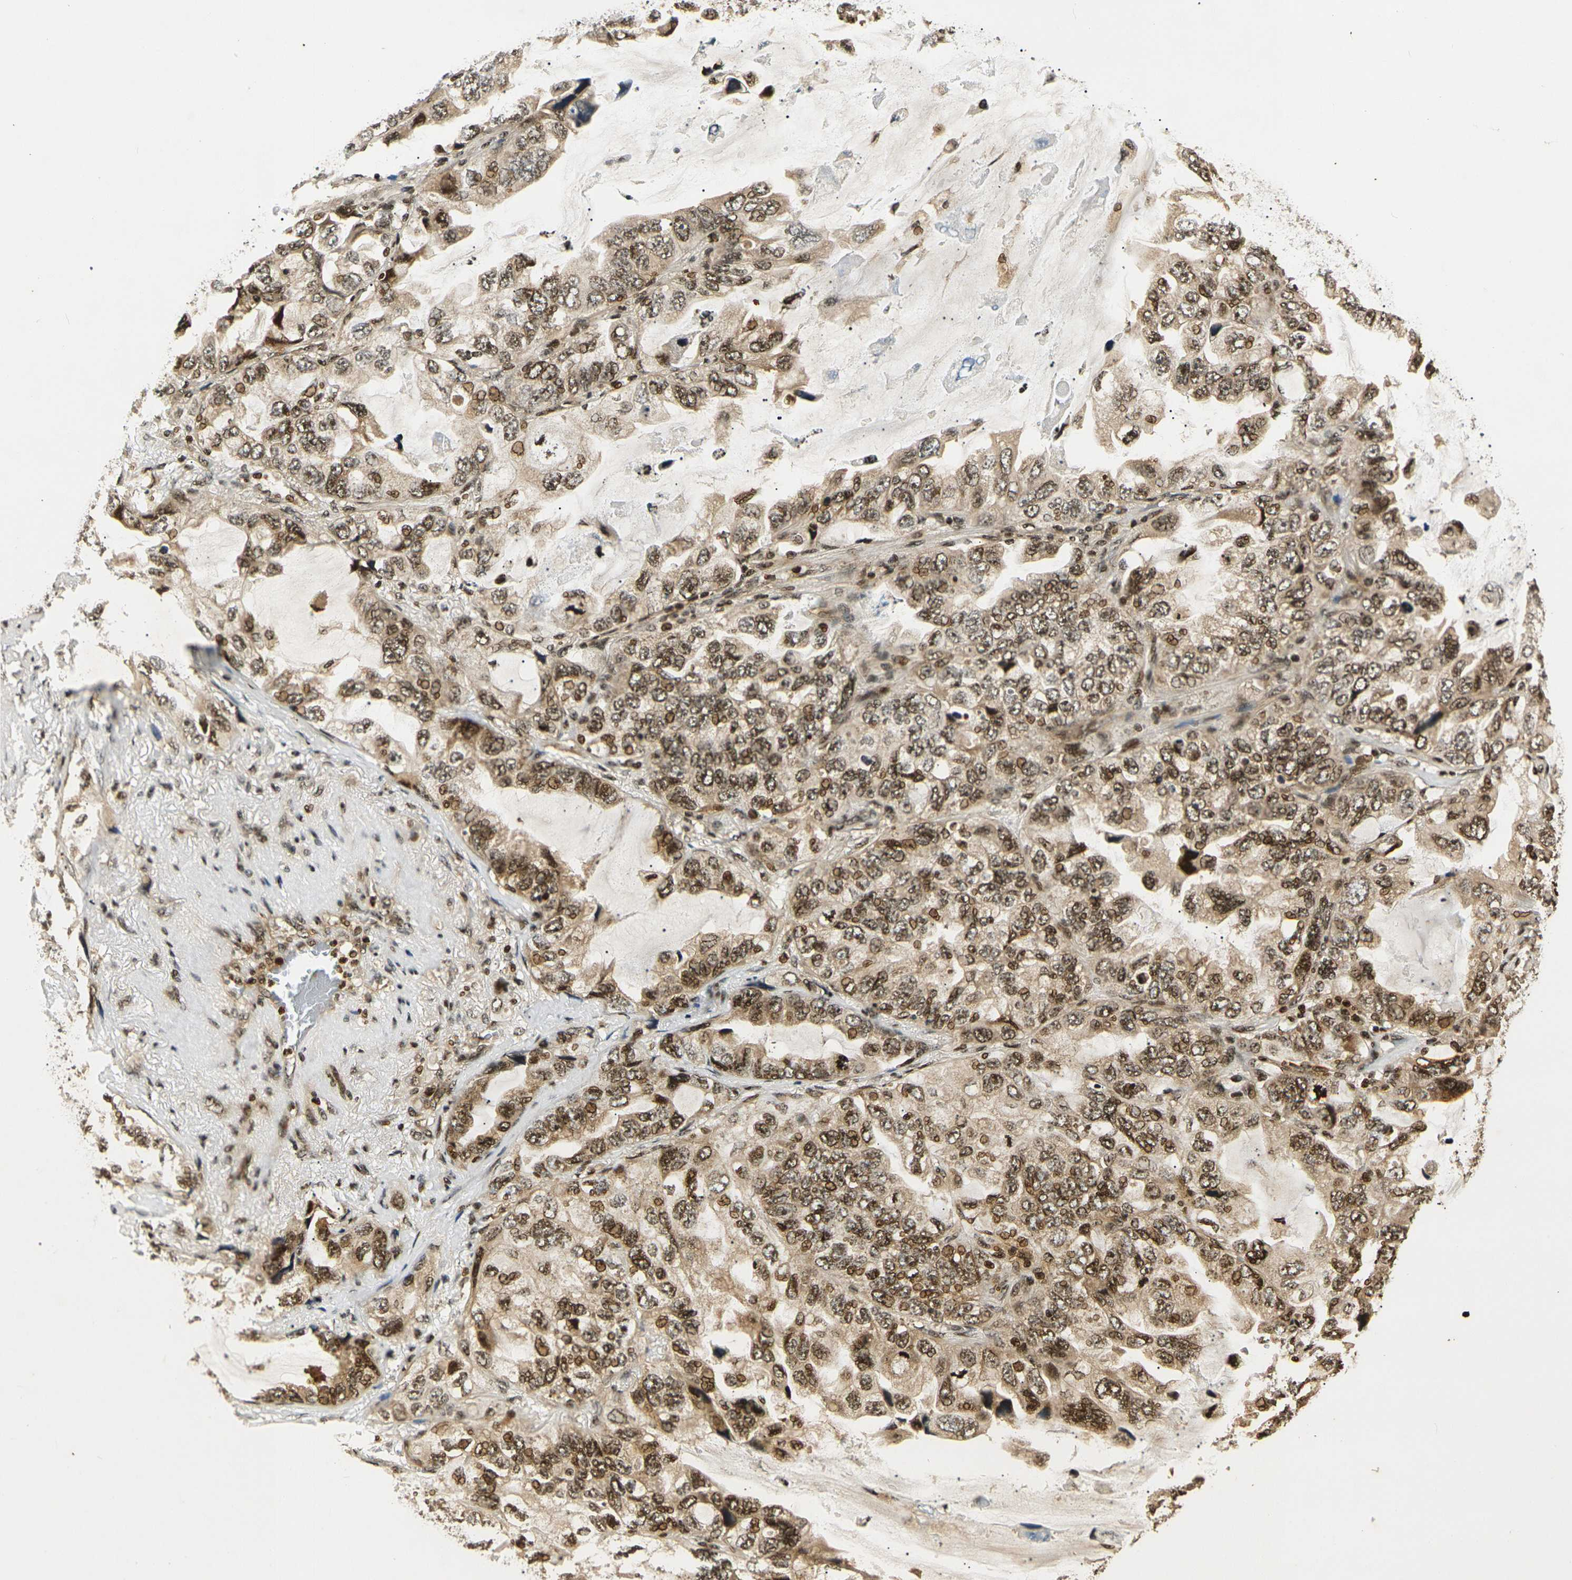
{"staining": {"intensity": "moderate", "quantity": ">75%", "location": "cytoplasmic/membranous,nuclear"}, "tissue": "lung cancer", "cell_type": "Tumor cells", "image_type": "cancer", "snomed": [{"axis": "morphology", "description": "Squamous cell carcinoma, NOS"}, {"axis": "topography", "description": "Lung"}], "caption": "Tumor cells exhibit medium levels of moderate cytoplasmic/membranous and nuclear positivity in approximately >75% of cells in human lung squamous cell carcinoma.", "gene": "ACTL6A", "patient": {"sex": "female", "age": 73}}